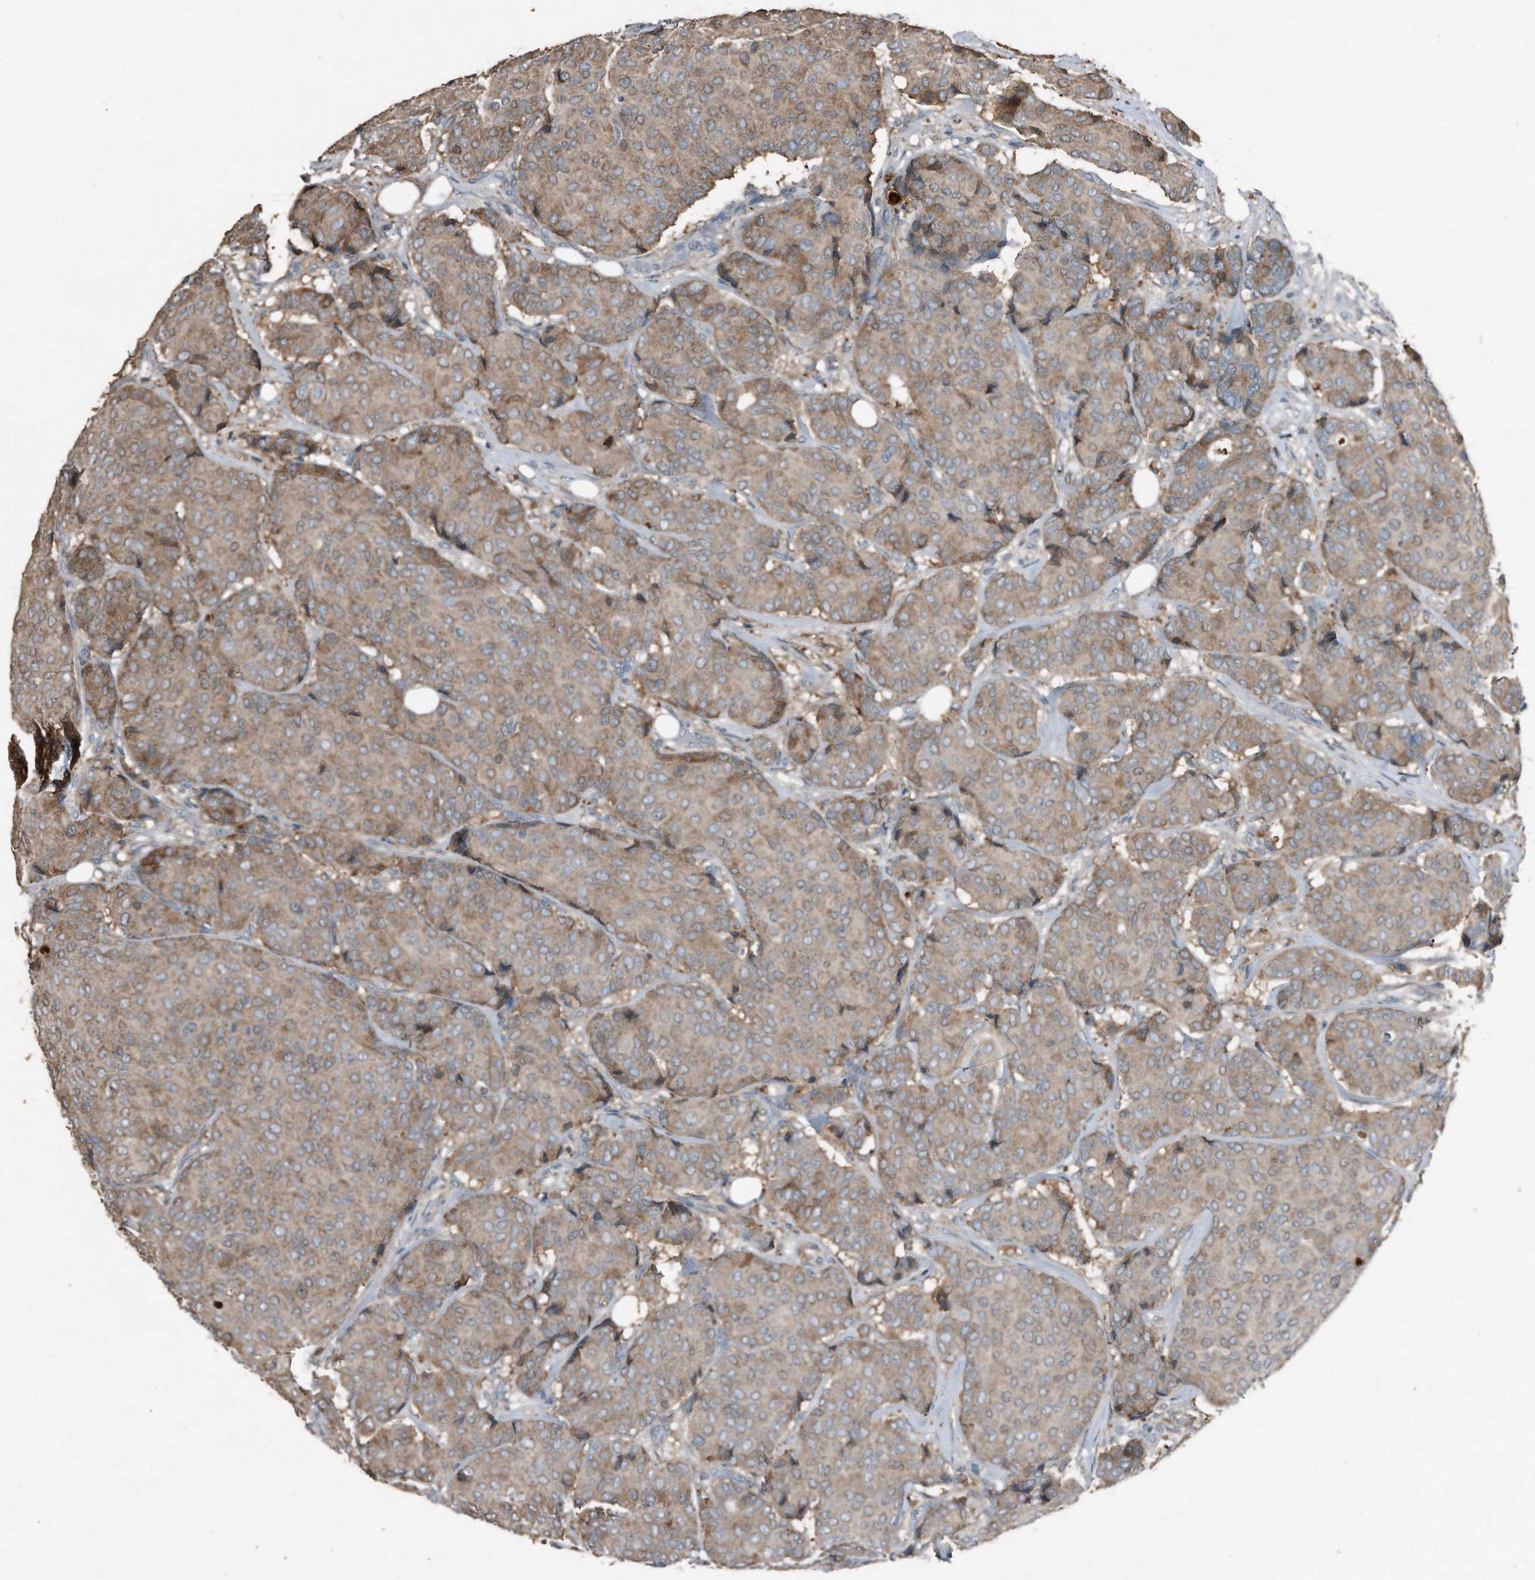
{"staining": {"intensity": "moderate", "quantity": ">75%", "location": "cytoplasmic/membranous"}, "tissue": "breast cancer", "cell_type": "Tumor cells", "image_type": "cancer", "snomed": [{"axis": "morphology", "description": "Duct carcinoma"}, {"axis": "topography", "description": "Breast"}], "caption": "IHC of breast intraductal carcinoma shows medium levels of moderate cytoplasmic/membranous expression in approximately >75% of tumor cells. (IHC, brightfield microscopy, high magnification).", "gene": "C9", "patient": {"sex": "female", "age": 75}}